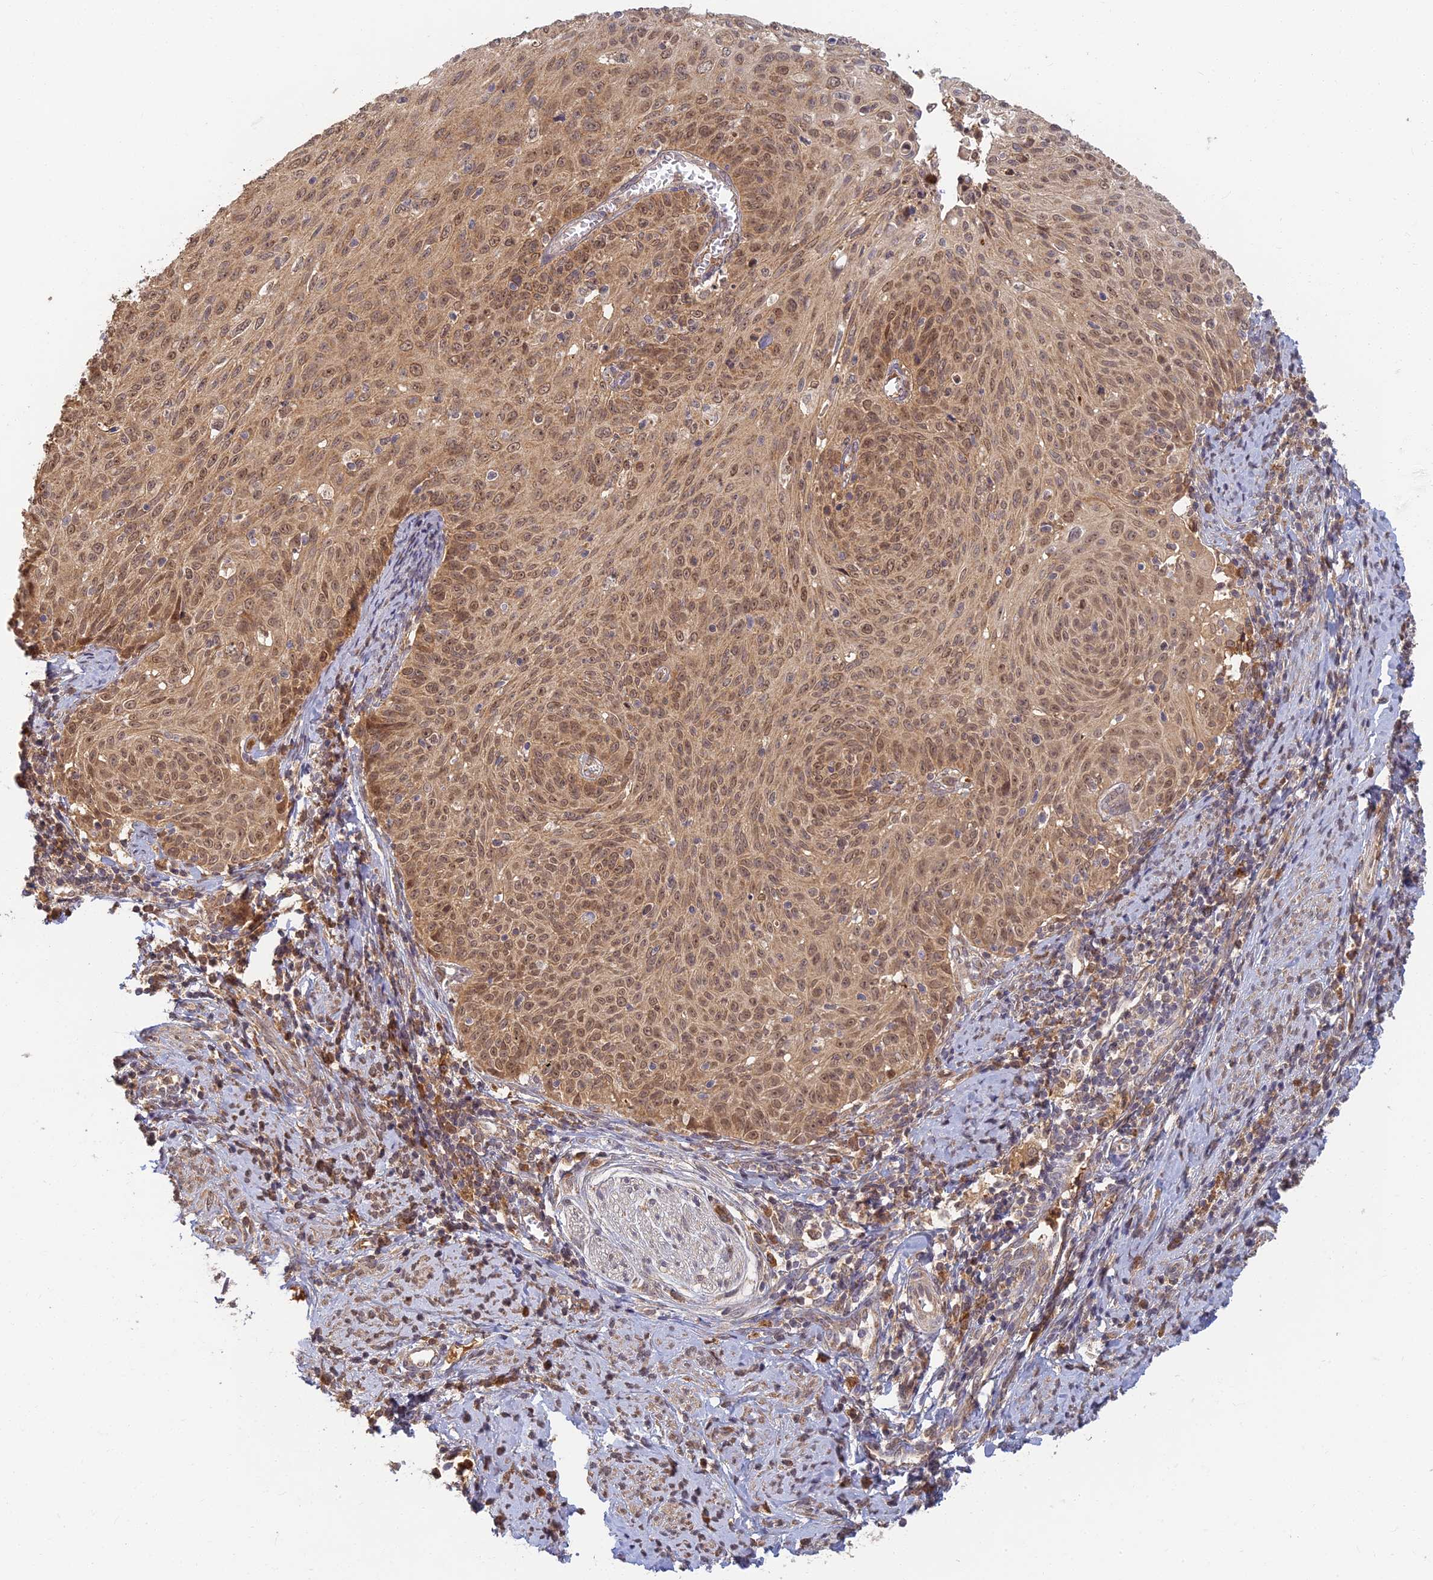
{"staining": {"intensity": "moderate", "quantity": ">75%", "location": "cytoplasmic/membranous,nuclear"}, "tissue": "cervical cancer", "cell_type": "Tumor cells", "image_type": "cancer", "snomed": [{"axis": "morphology", "description": "Squamous cell carcinoma, NOS"}, {"axis": "topography", "description": "Cervix"}], "caption": "IHC image of neoplastic tissue: human cervical cancer (squamous cell carcinoma) stained using IHC reveals medium levels of moderate protein expression localized specifically in the cytoplasmic/membranous and nuclear of tumor cells, appearing as a cytoplasmic/membranous and nuclear brown color.", "gene": "RGL3", "patient": {"sex": "female", "age": 70}}